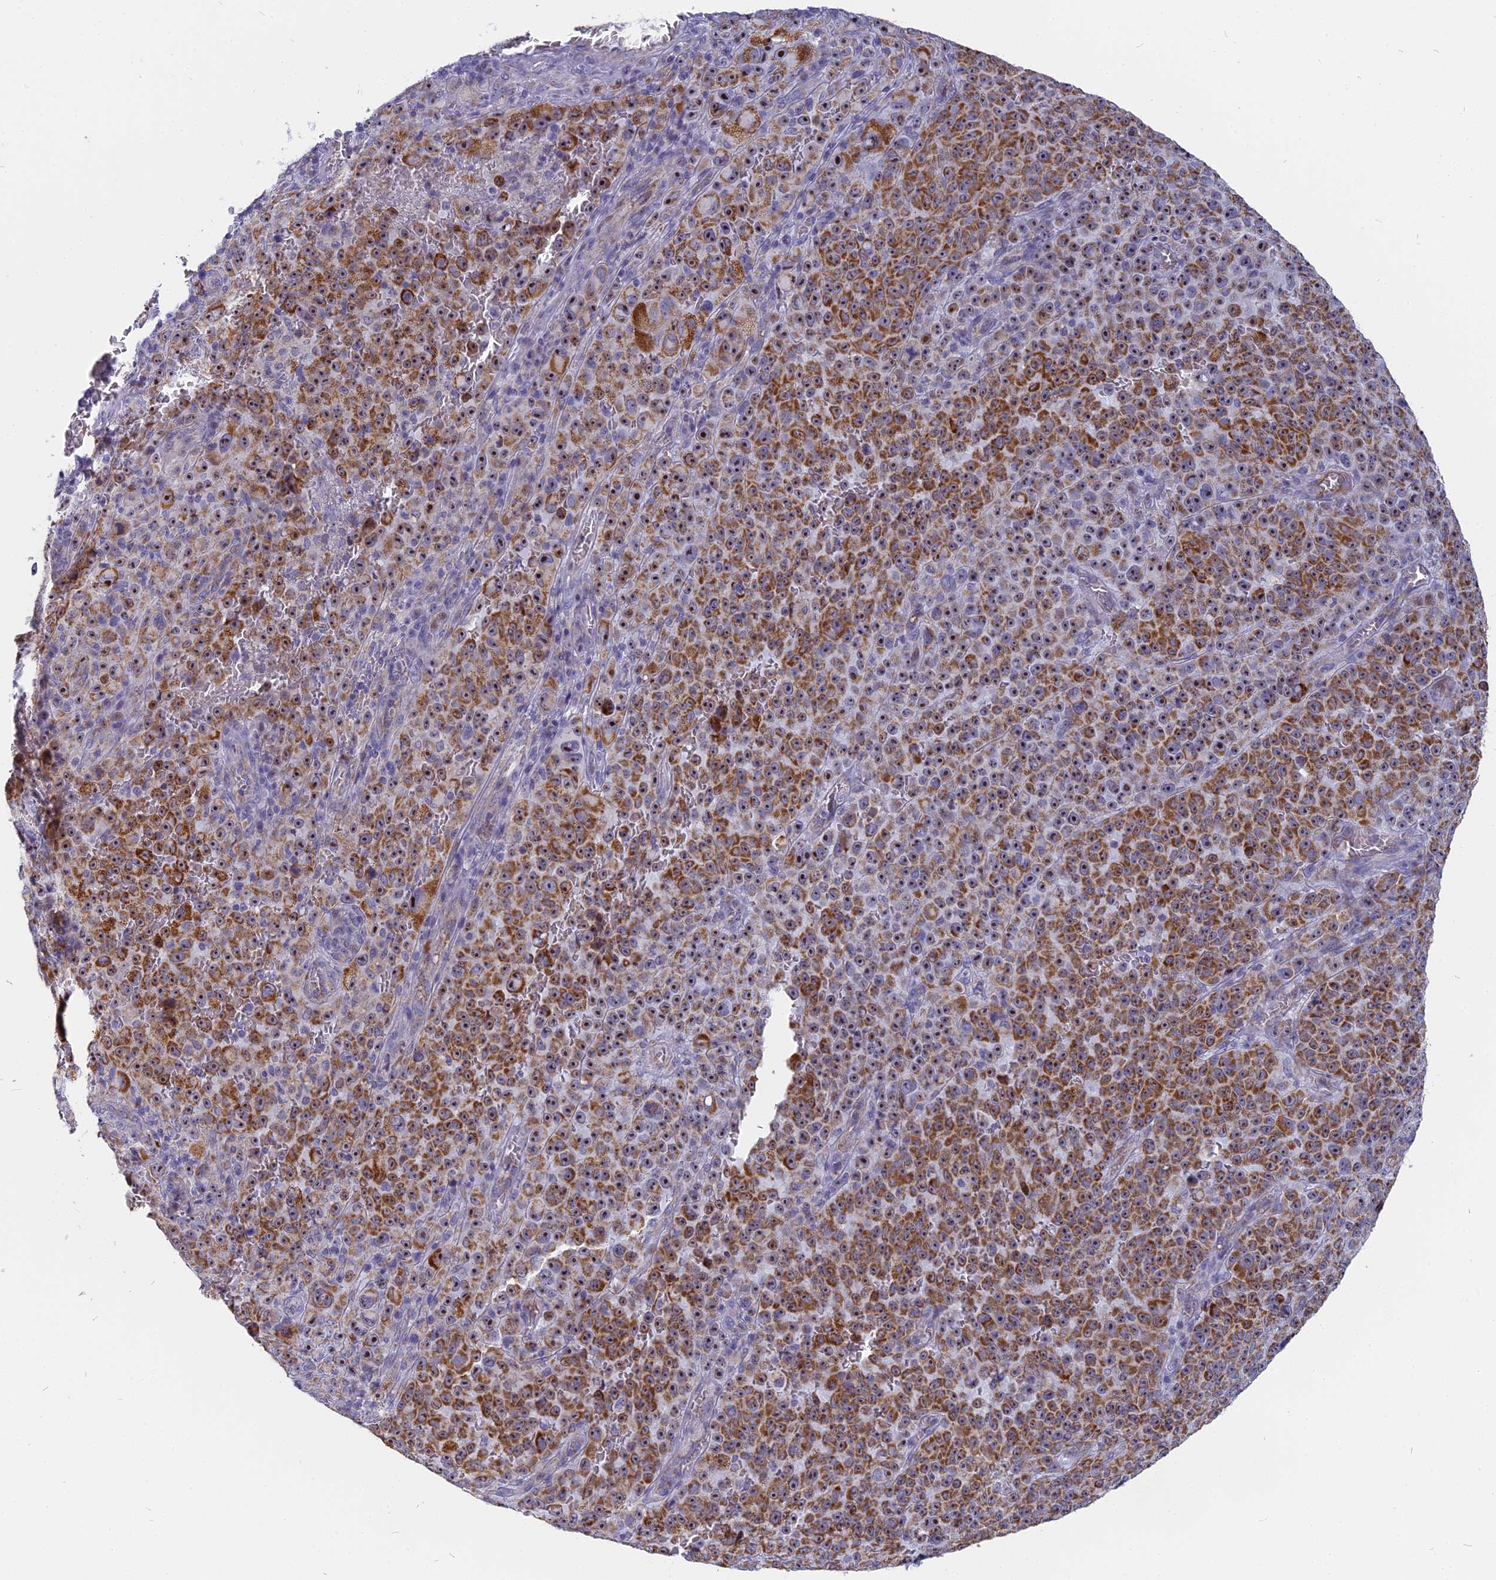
{"staining": {"intensity": "strong", "quantity": "25%-75%", "location": "cytoplasmic/membranous,nuclear"}, "tissue": "melanoma", "cell_type": "Tumor cells", "image_type": "cancer", "snomed": [{"axis": "morphology", "description": "Malignant melanoma, NOS"}, {"axis": "topography", "description": "Skin"}], "caption": "Immunohistochemistry image of neoplastic tissue: melanoma stained using immunohistochemistry exhibits high levels of strong protein expression localized specifically in the cytoplasmic/membranous and nuclear of tumor cells, appearing as a cytoplasmic/membranous and nuclear brown color.", "gene": "DTWD1", "patient": {"sex": "female", "age": 82}}